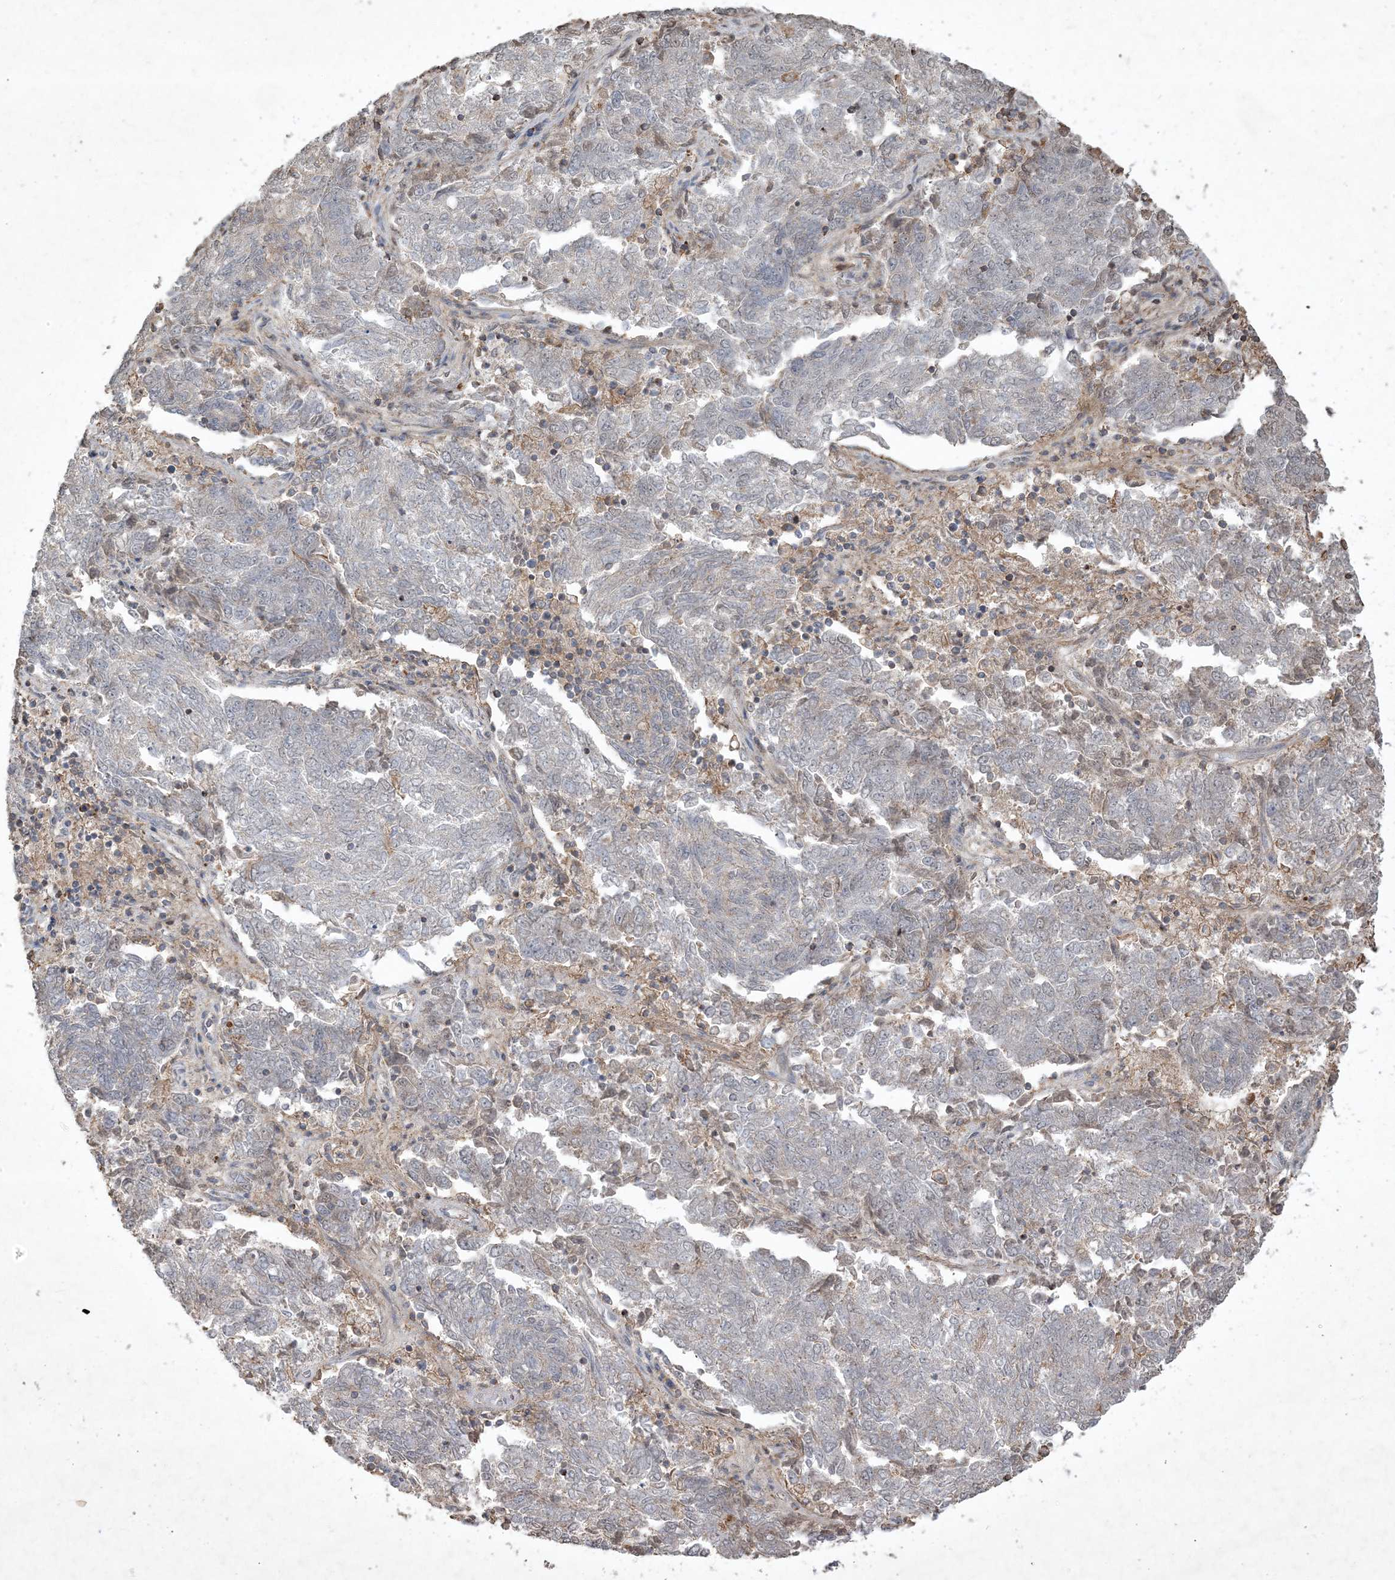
{"staining": {"intensity": "negative", "quantity": "none", "location": "none"}, "tissue": "endometrial cancer", "cell_type": "Tumor cells", "image_type": "cancer", "snomed": [{"axis": "morphology", "description": "Adenocarcinoma, NOS"}, {"axis": "topography", "description": "Endometrium"}], "caption": "Immunohistochemistry photomicrograph of endometrial cancer (adenocarcinoma) stained for a protein (brown), which shows no positivity in tumor cells.", "gene": "PRRT3", "patient": {"sex": "female", "age": 80}}